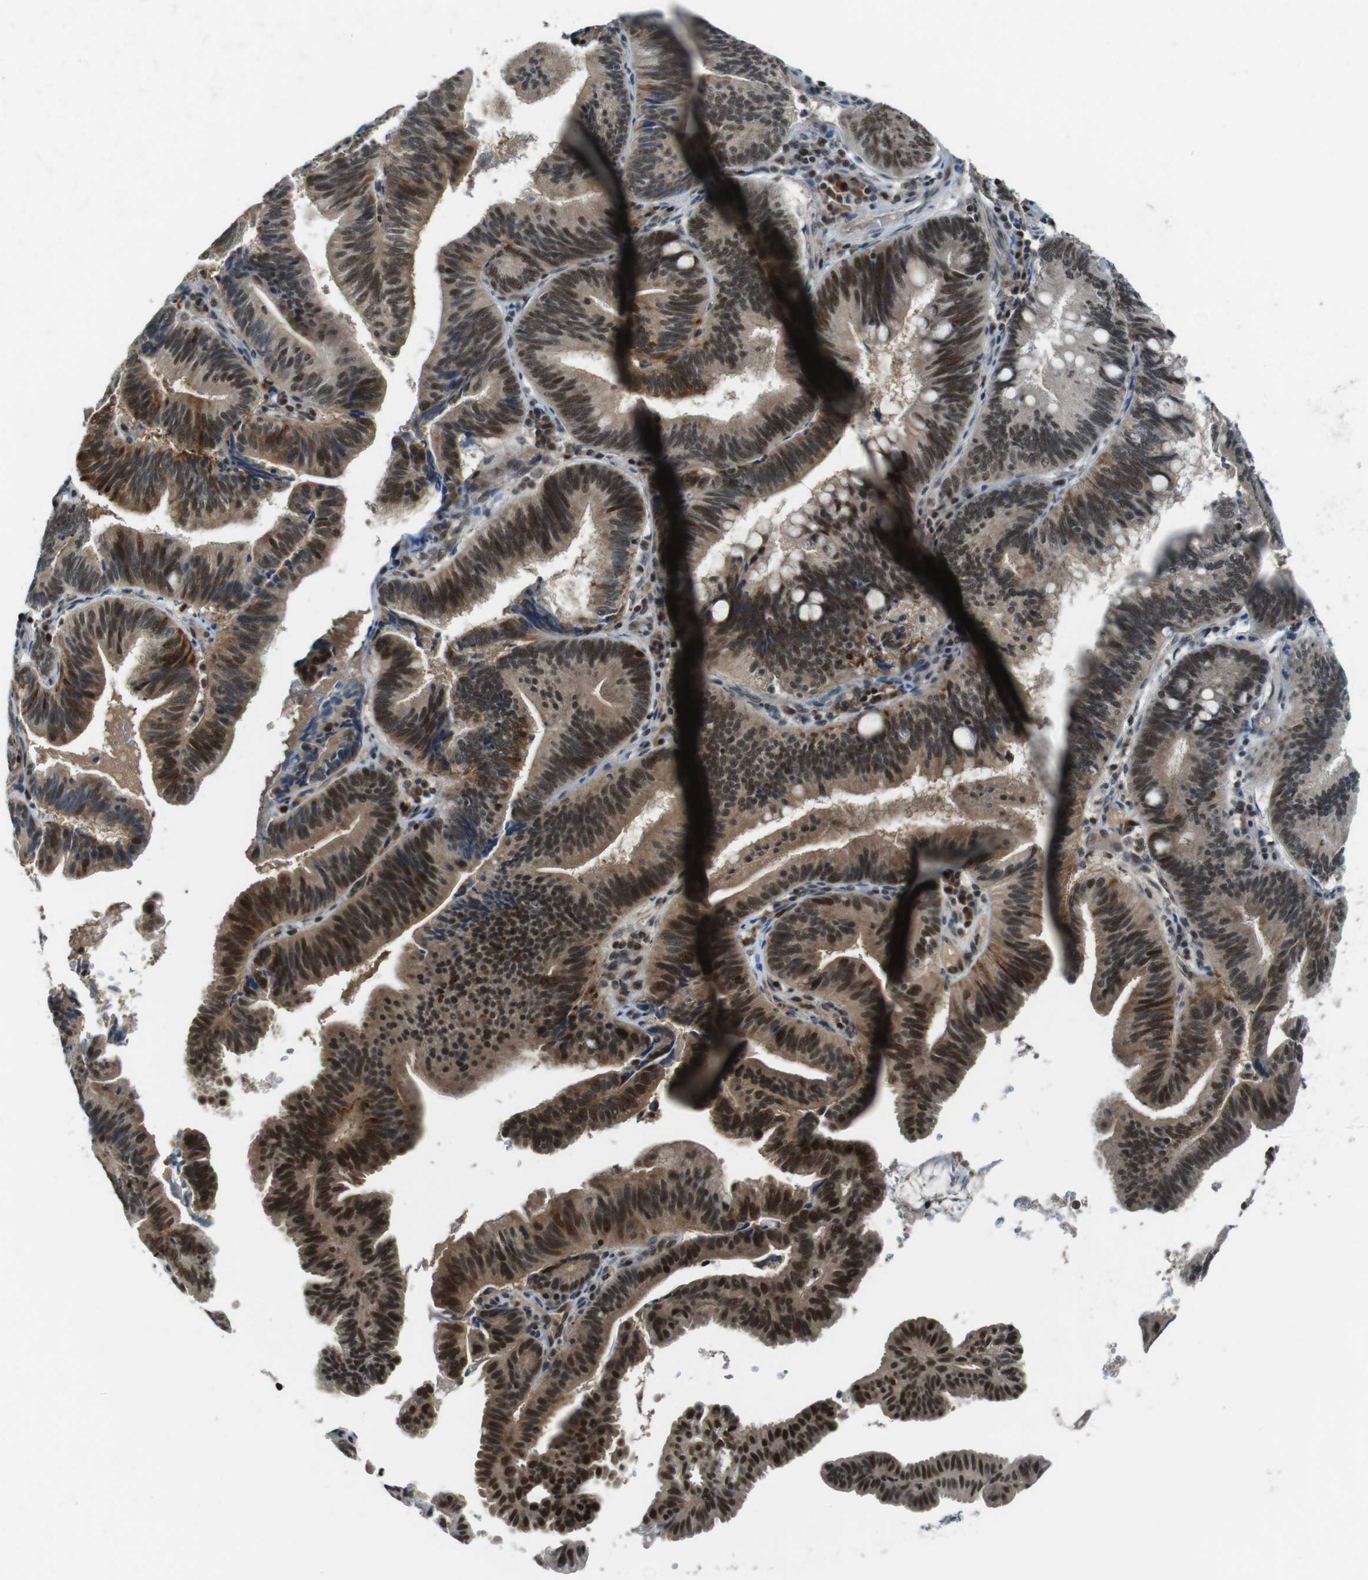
{"staining": {"intensity": "strong", "quantity": ">75%", "location": "cytoplasmic/membranous,nuclear"}, "tissue": "pancreatic cancer", "cell_type": "Tumor cells", "image_type": "cancer", "snomed": [{"axis": "morphology", "description": "Adenocarcinoma, NOS"}, {"axis": "topography", "description": "Pancreas"}], "caption": "Adenocarcinoma (pancreatic) tissue demonstrates strong cytoplasmic/membranous and nuclear positivity in about >75% of tumor cells (IHC, brightfield microscopy, high magnification).", "gene": "MAPKAPK5", "patient": {"sex": "male", "age": 82}}